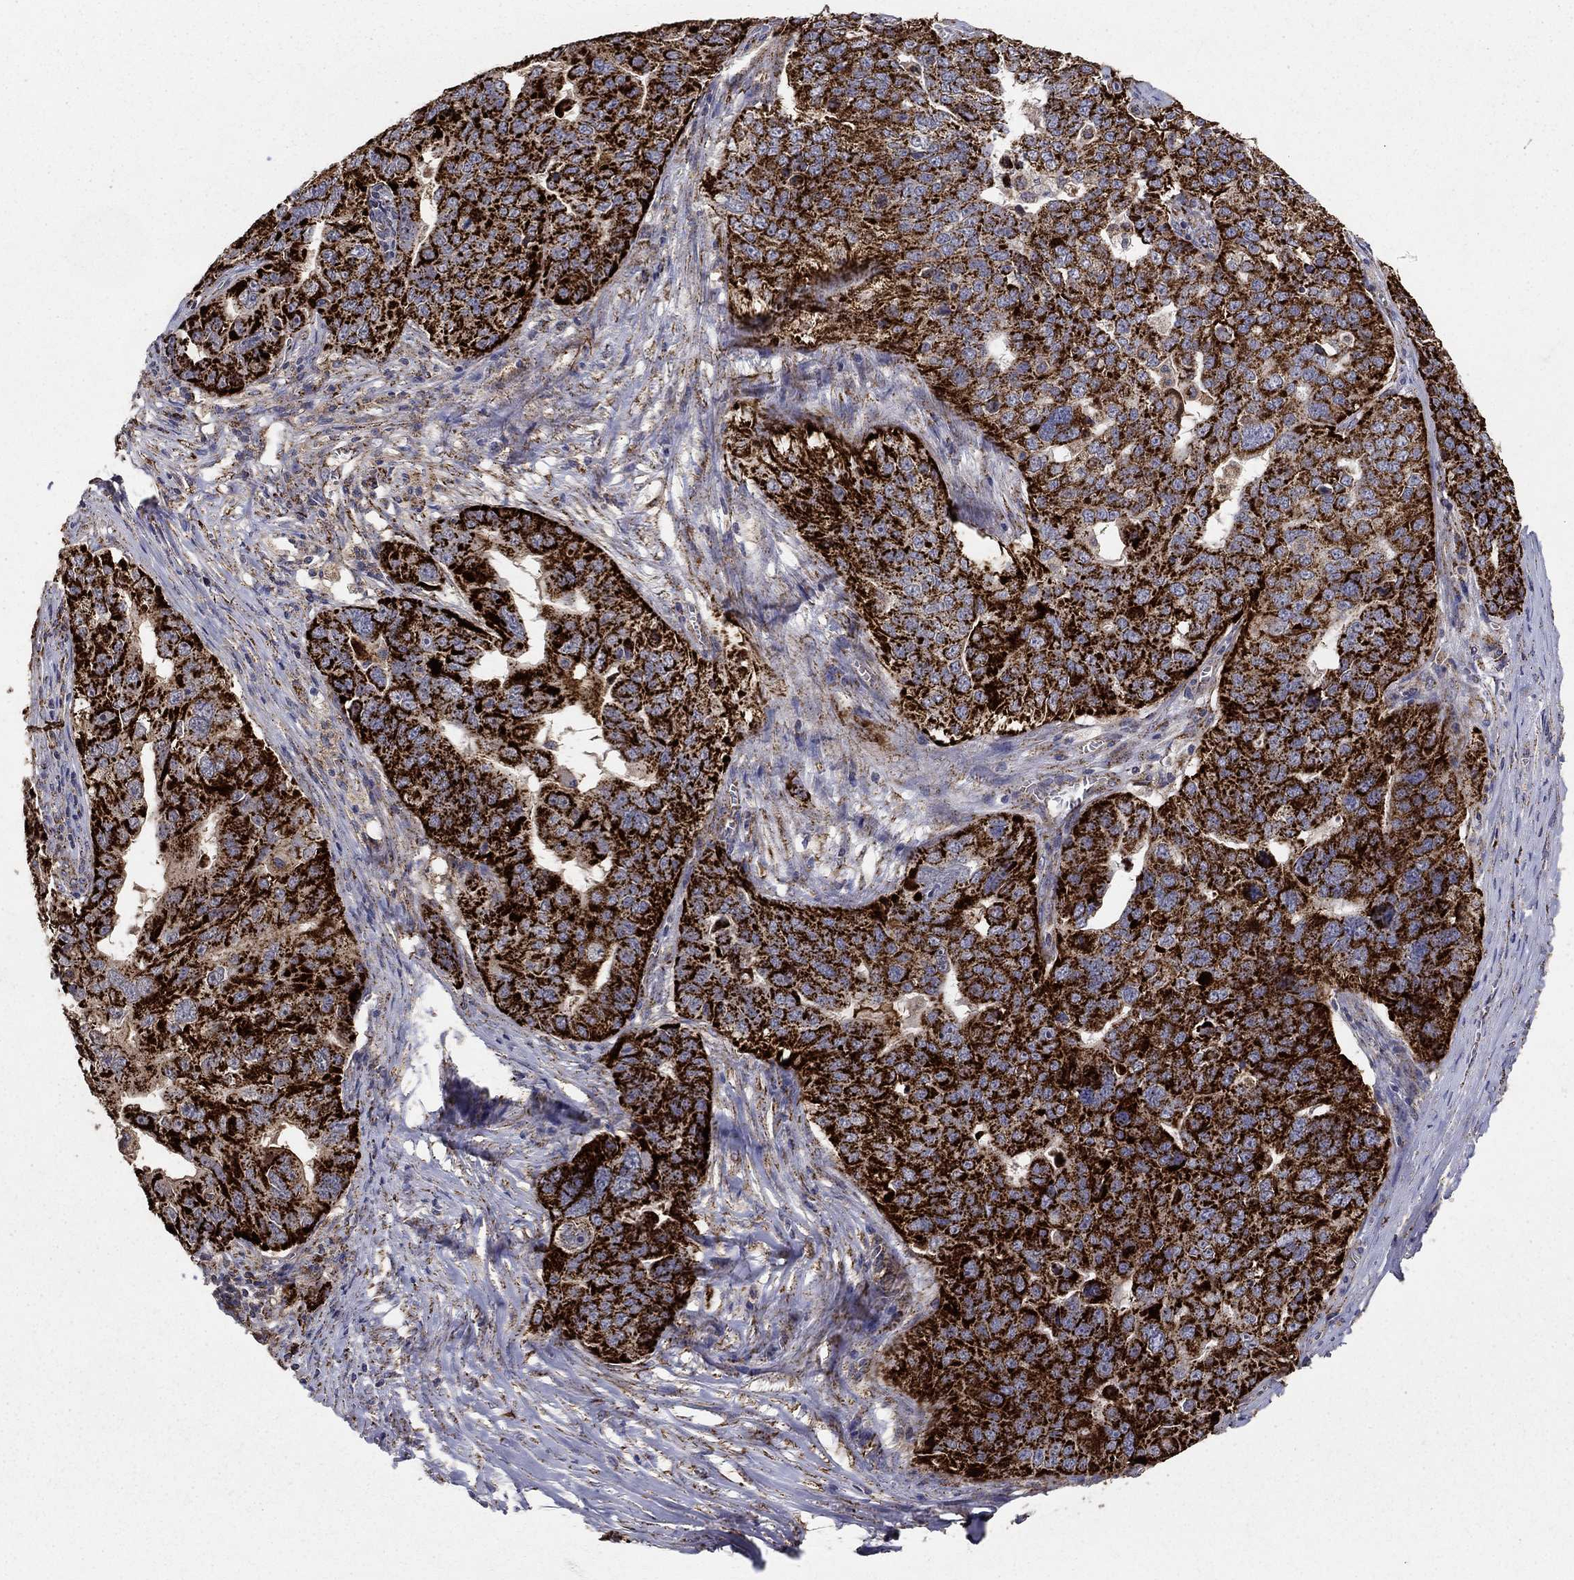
{"staining": {"intensity": "strong", "quantity": ">75%", "location": "cytoplasmic/membranous"}, "tissue": "ovarian cancer", "cell_type": "Tumor cells", "image_type": "cancer", "snomed": [{"axis": "morphology", "description": "Carcinoma, endometroid"}, {"axis": "topography", "description": "Soft tissue"}, {"axis": "topography", "description": "Ovary"}], "caption": "A brown stain labels strong cytoplasmic/membranous expression of a protein in ovarian cancer (endometroid carcinoma) tumor cells.", "gene": "GCSH", "patient": {"sex": "female", "age": 52}}